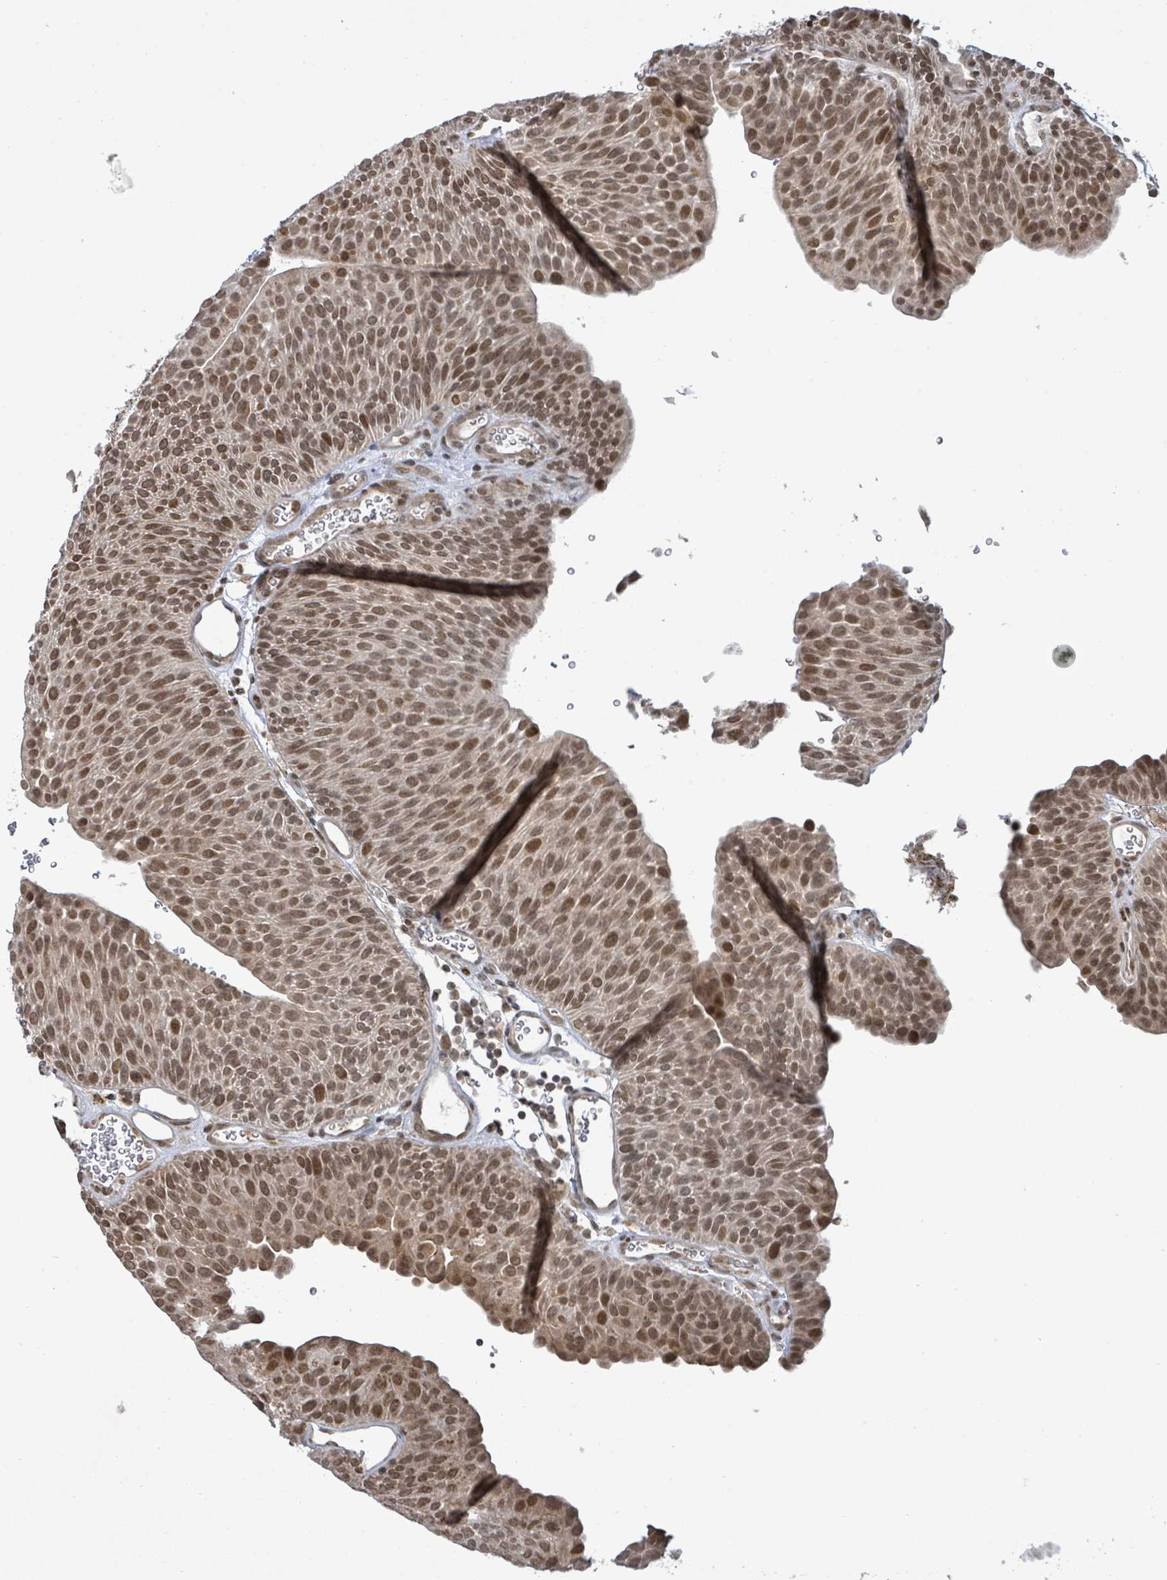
{"staining": {"intensity": "moderate", "quantity": ">75%", "location": "nuclear"}, "tissue": "urothelial cancer", "cell_type": "Tumor cells", "image_type": "cancer", "snomed": [{"axis": "morphology", "description": "Urothelial carcinoma, NOS"}, {"axis": "topography", "description": "Urinary bladder"}], "caption": "About >75% of tumor cells in urothelial cancer reveal moderate nuclear protein staining as visualized by brown immunohistochemical staining.", "gene": "SBF2", "patient": {"sex": "male", "age": 67}}